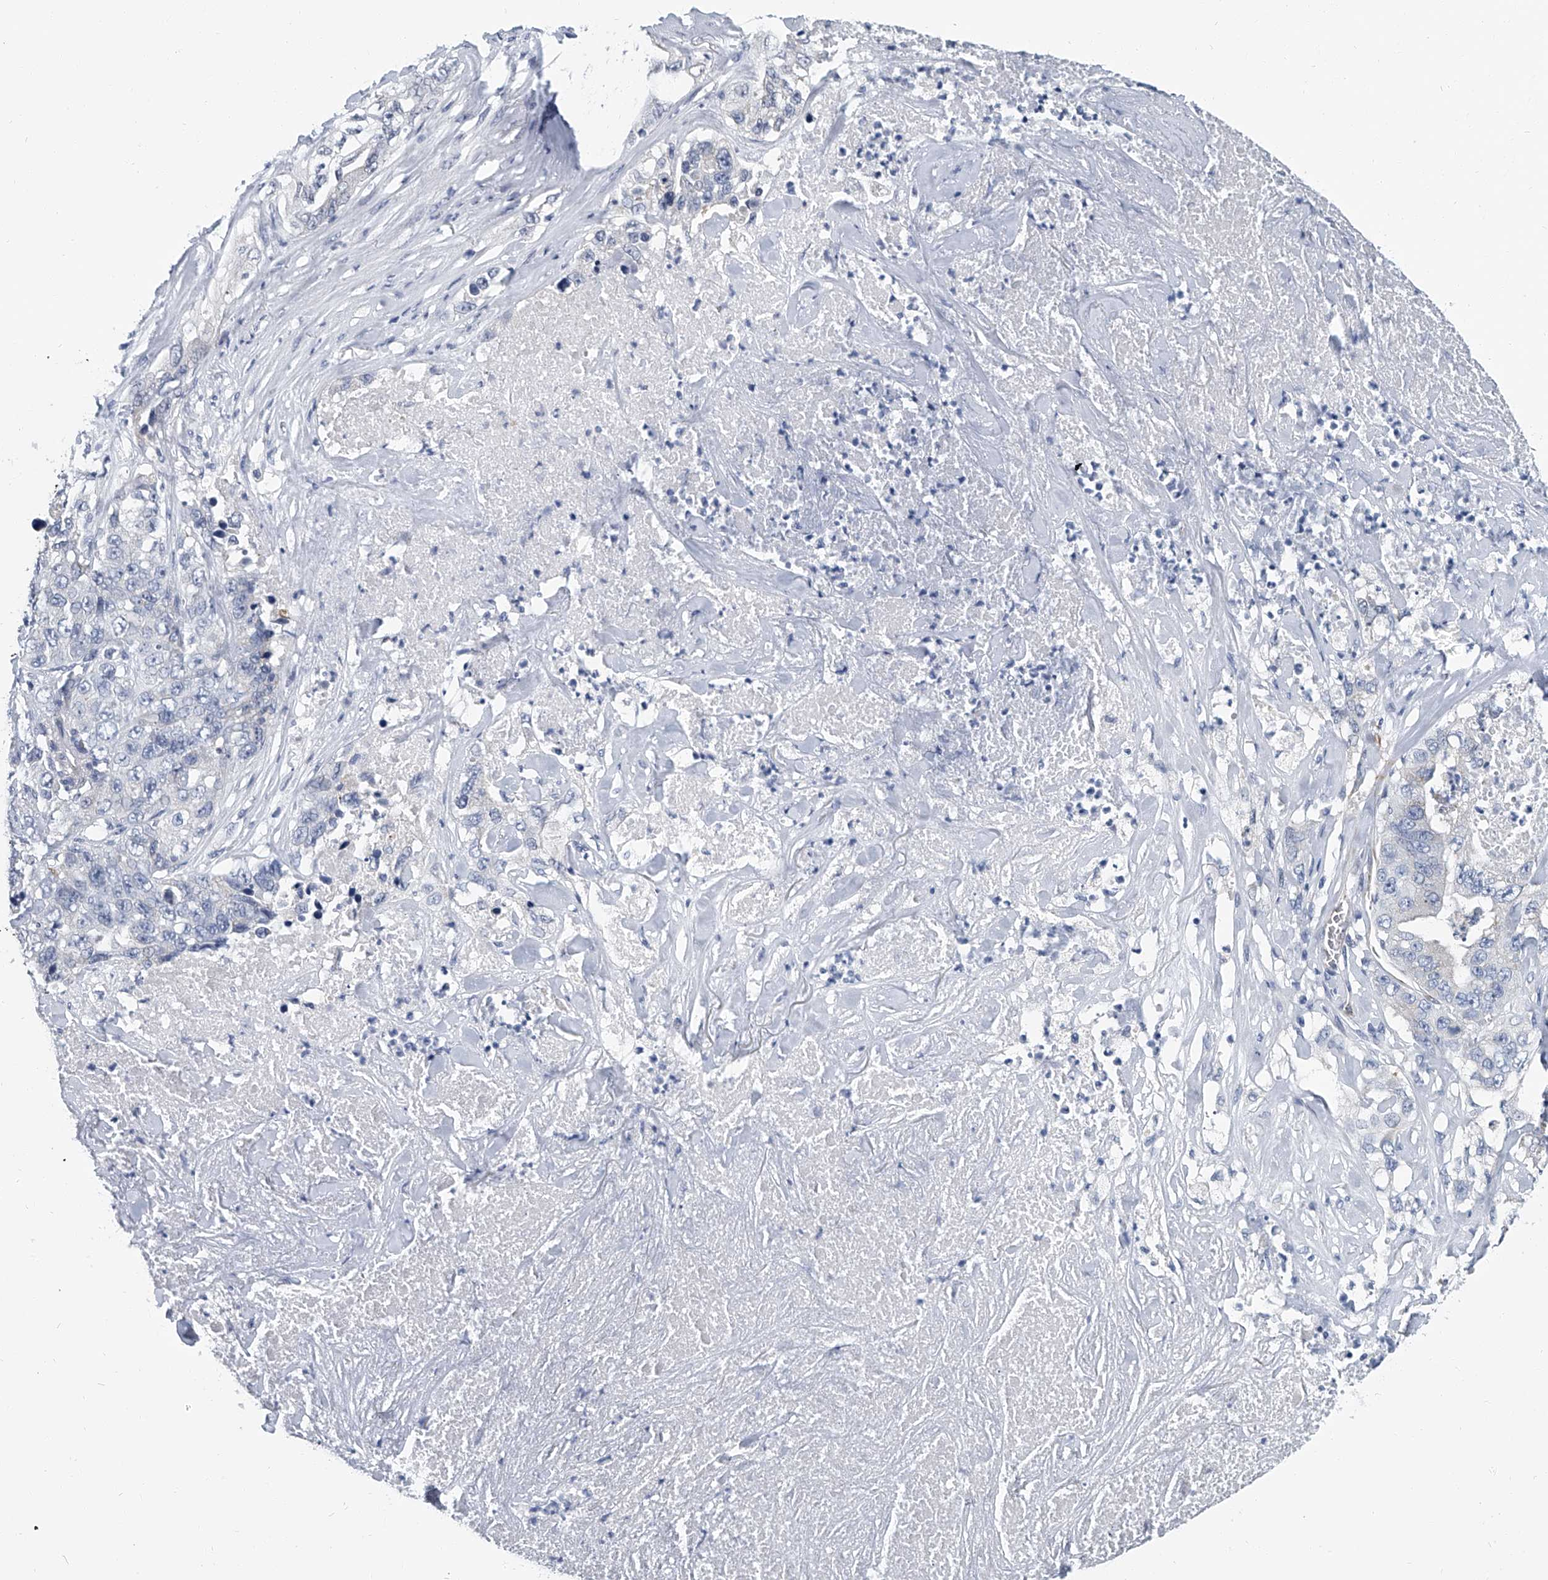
{"staining": {"intensity": "negative", "quantity": "none", "location": "none"}, "tissue": "lung cancer", "cell_type": "Tumor cells", "image_type": "cancer", "snomed": [{"axis": "morphology", "description": "Adenocarcinoma, NOS"}, {"axis": "topography", "description": "Lung"}], "caption": "Lung cancer (adenocarcinoma) was stained to show a protein in brown. There is no significant staining in tumor cells.", "gene": "KIRREL1", "patient": {"sex": "female", "age": 51}}